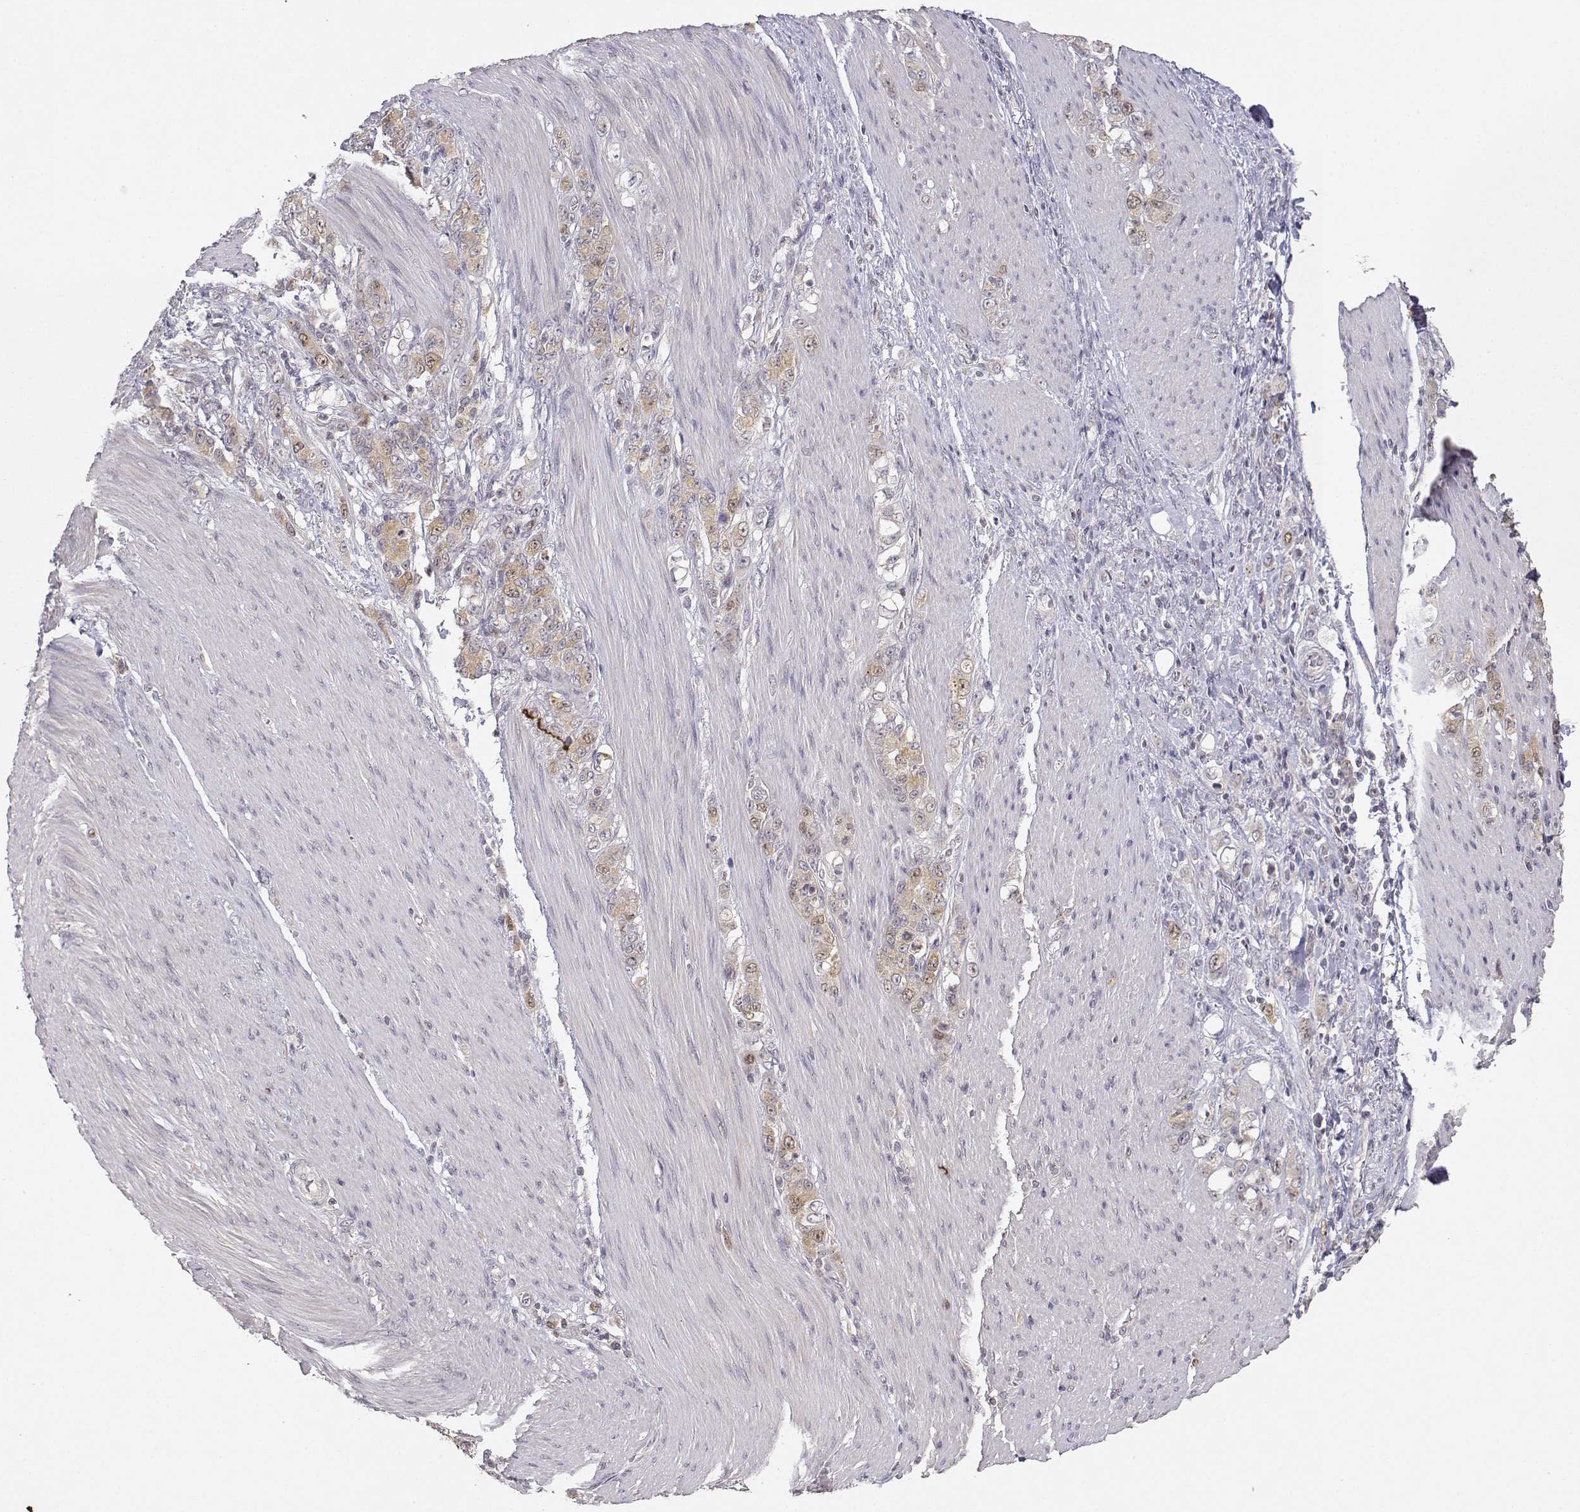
{"staining": {"intensity": "weak", "quantity": ">75%", "location": "cytoplasmic/membranous"}, "tissue": "stomach cancer", "cell_type": "Tumor cells", "image_type": "cancer", "snomed": [{"axis": "morphology", "description": "Adenocarcinoma, NOS"}, {"axis": "topography", "description": "Stomach"}], "caption": "A brown stain labels weak cytoplasmic/membranous staining of a protein in human stomach cancer tumor cells.", "gene": "RAD51", "patient": {"sex": "female", "age": 79}}